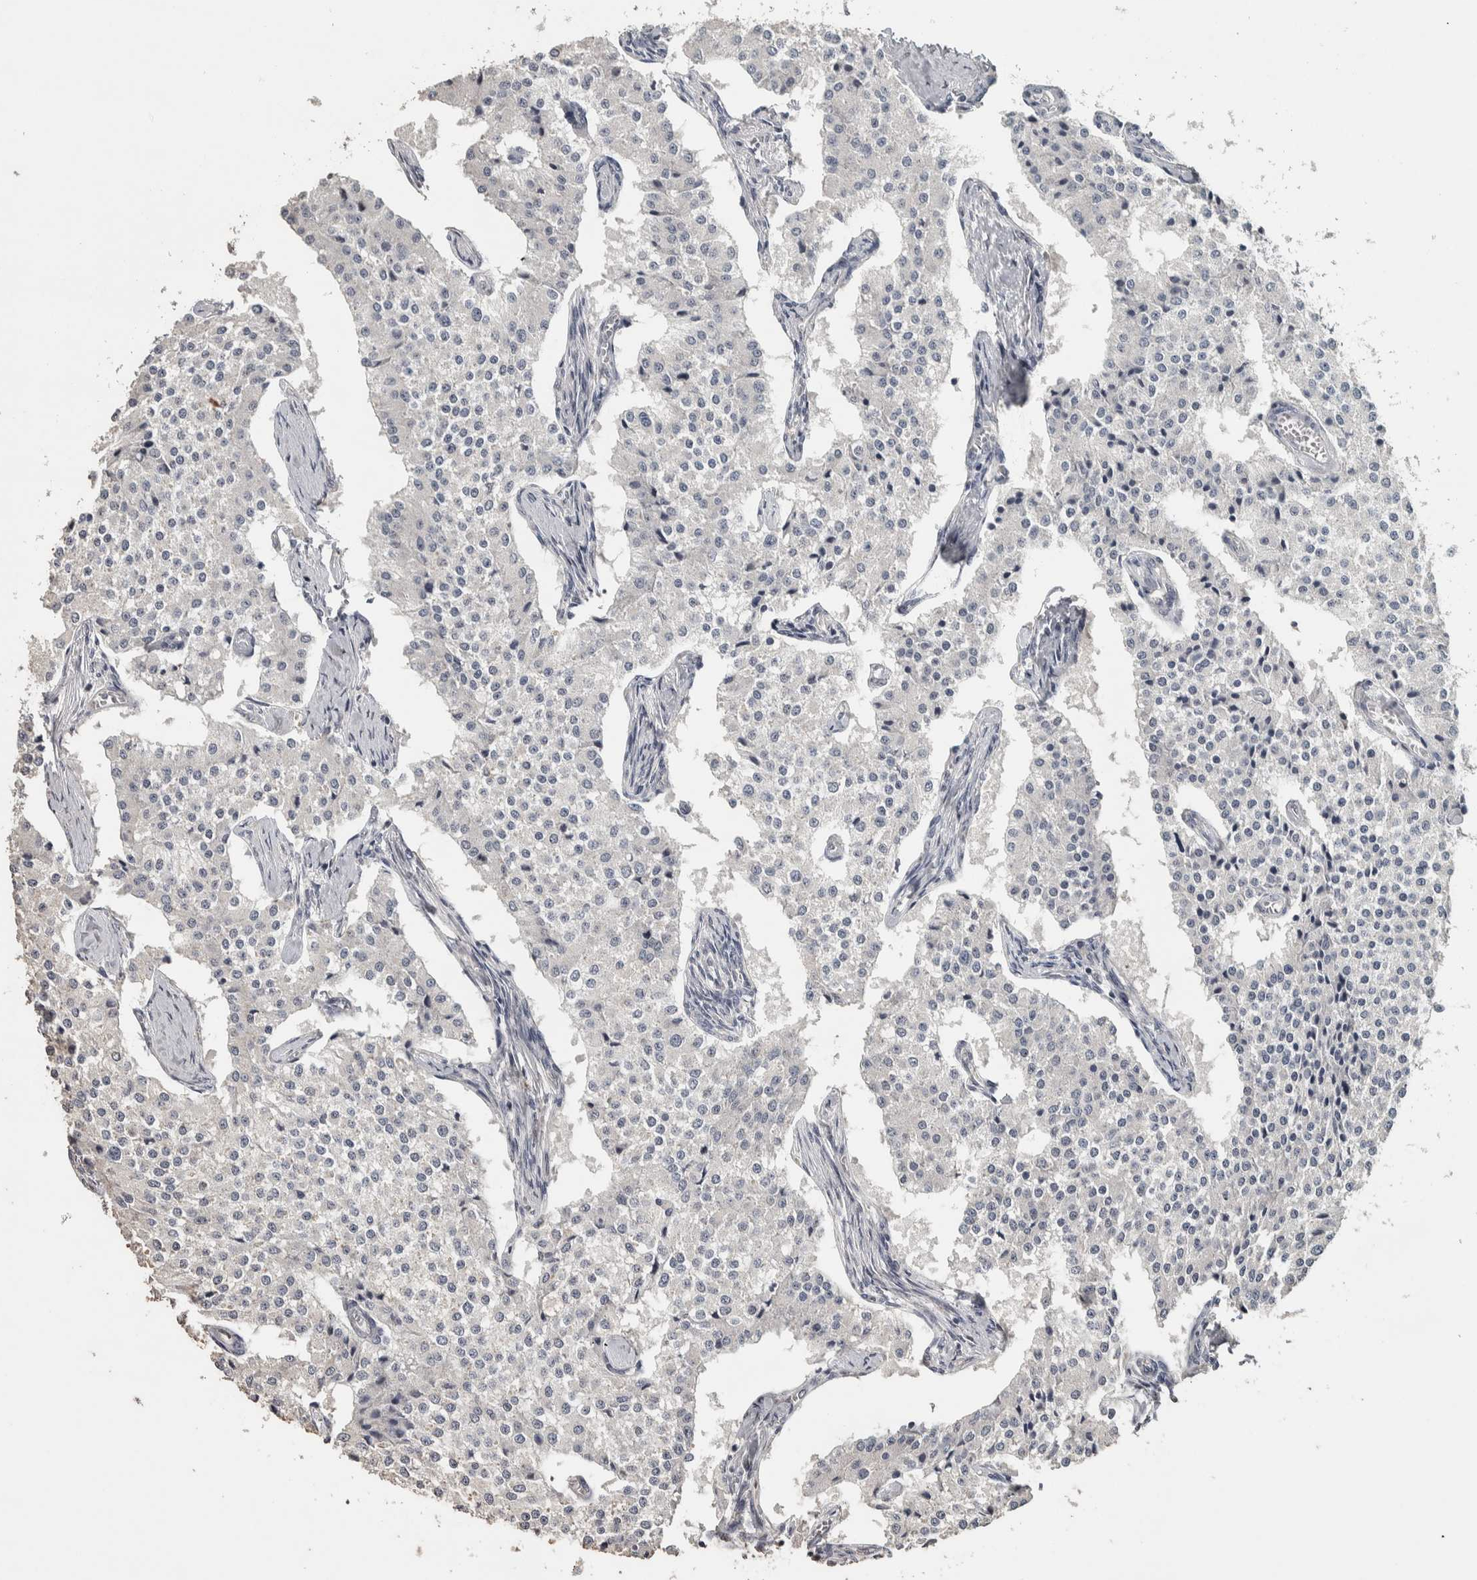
{"staining": {"intensity": "negative", "quantity": "none", "location": "none"}, "tissue": "carcinoid", "cell_type": "Tumor cells", "image_type": "cancer", "snomed": [{"axis": "morphology", "description": "Carcinoid, malignant, NOS"}, {"axis": "topography", "description": "Colon"}], "caption": "DAB immunohistochemical staining of human carcinoid reveals no significant expression in tumor cells.", "gene": "NECAB1", "patient": {"sex": "female", "age": 52}}